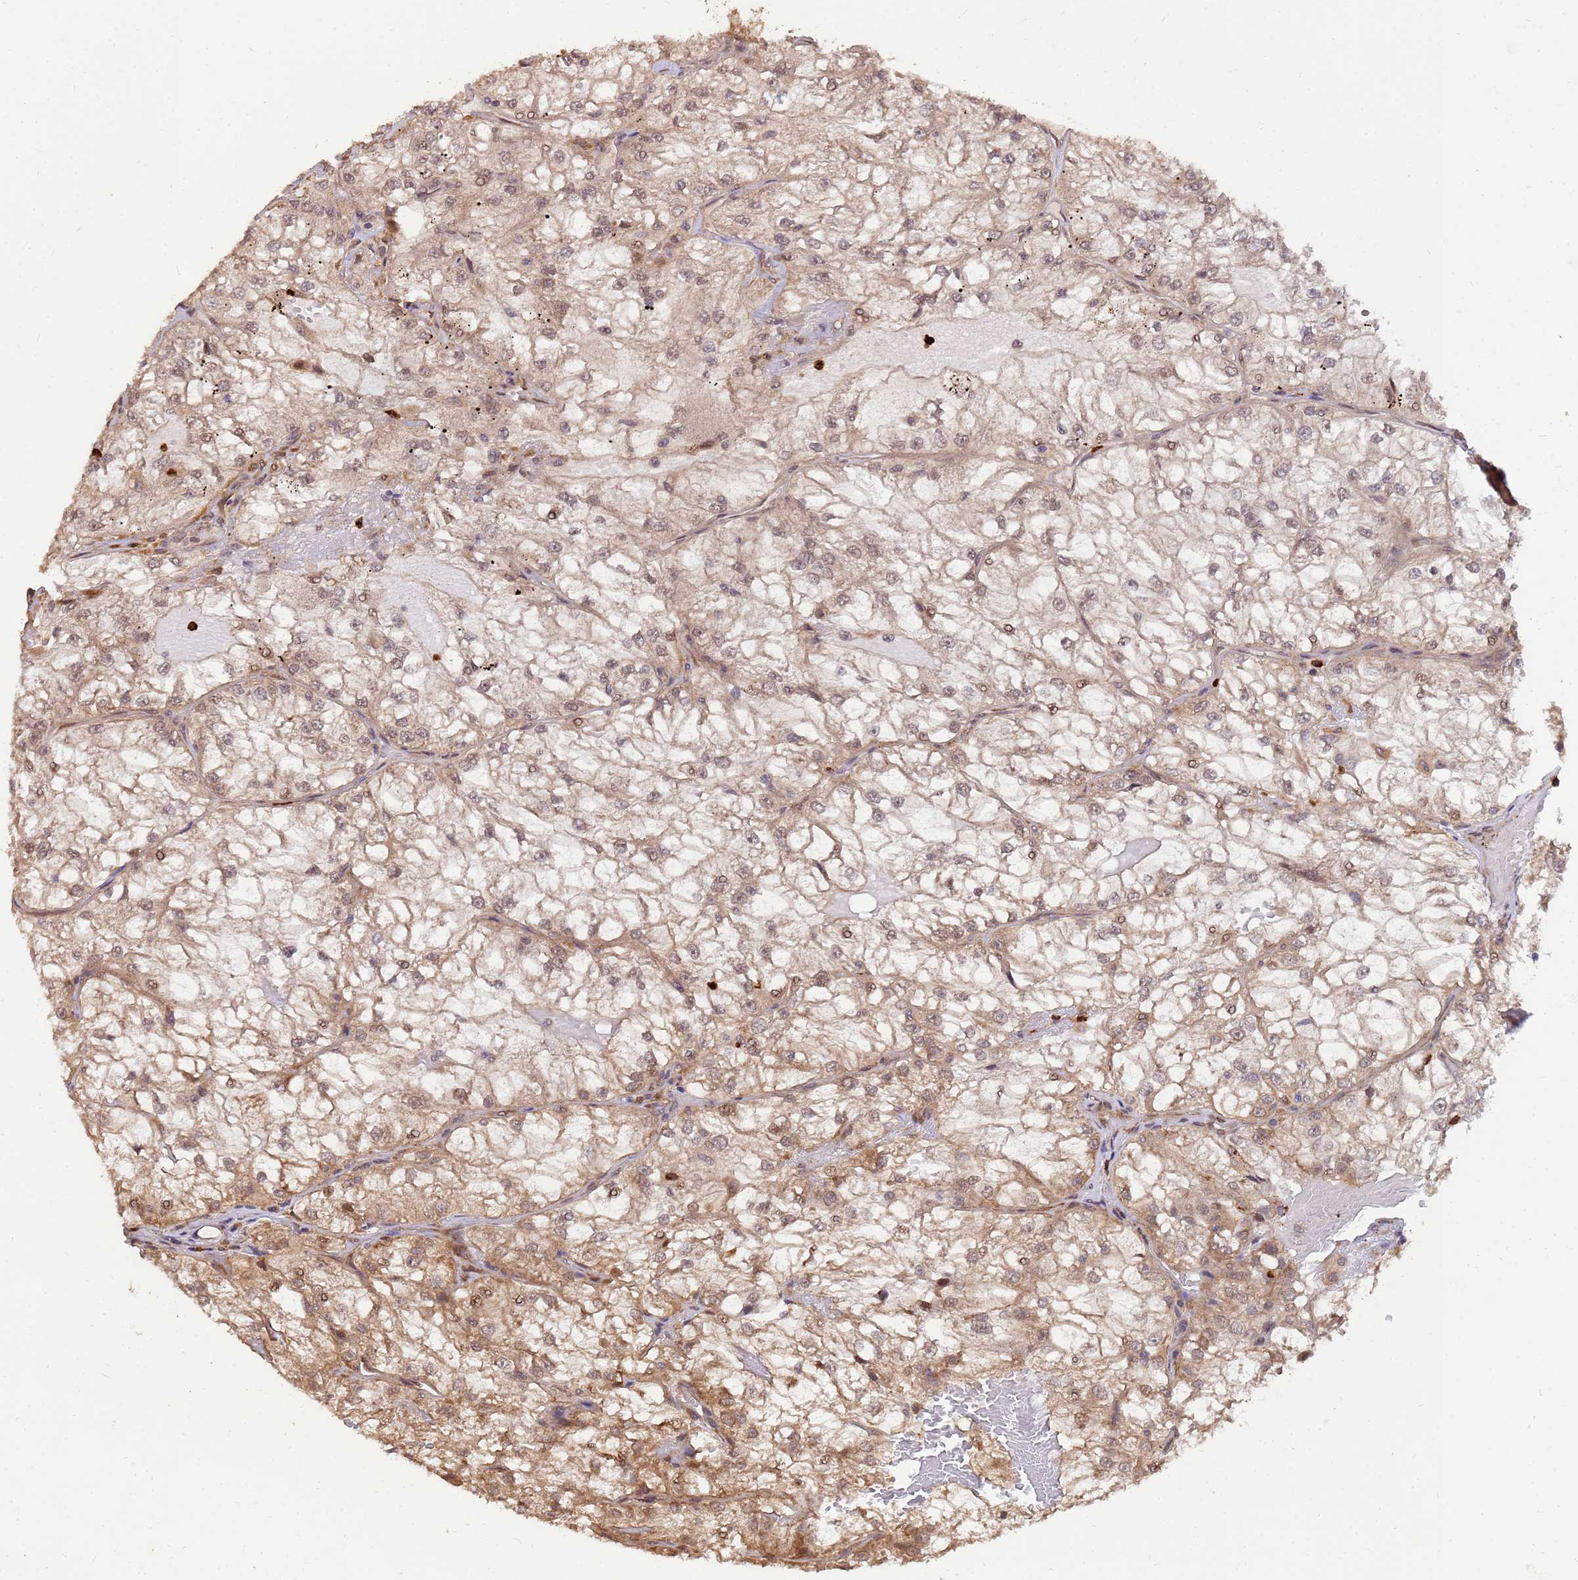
{"staining": {"intensity": "moderate", "quantity": "<25%", "location": "cytoplasmic/membranous,nuclear"}, "tissue": "renal cancer", "cell_type": "Tumor cells", "image_type": "cancer", "snomed": [{"axis": "morphology", "description": "Adenocarcinoma, NOS"}, {"axis": "topography", "description": "Kidney"}], "caption": "About <25% of tumor cells in human renal cancer exhibit moderate cytoplasmic/membranous and nuclear protein staining as visualized by brown immunohistochemical staining.", "gene": "ZNF619", "patient": {"sex": "female", "age": 72}}